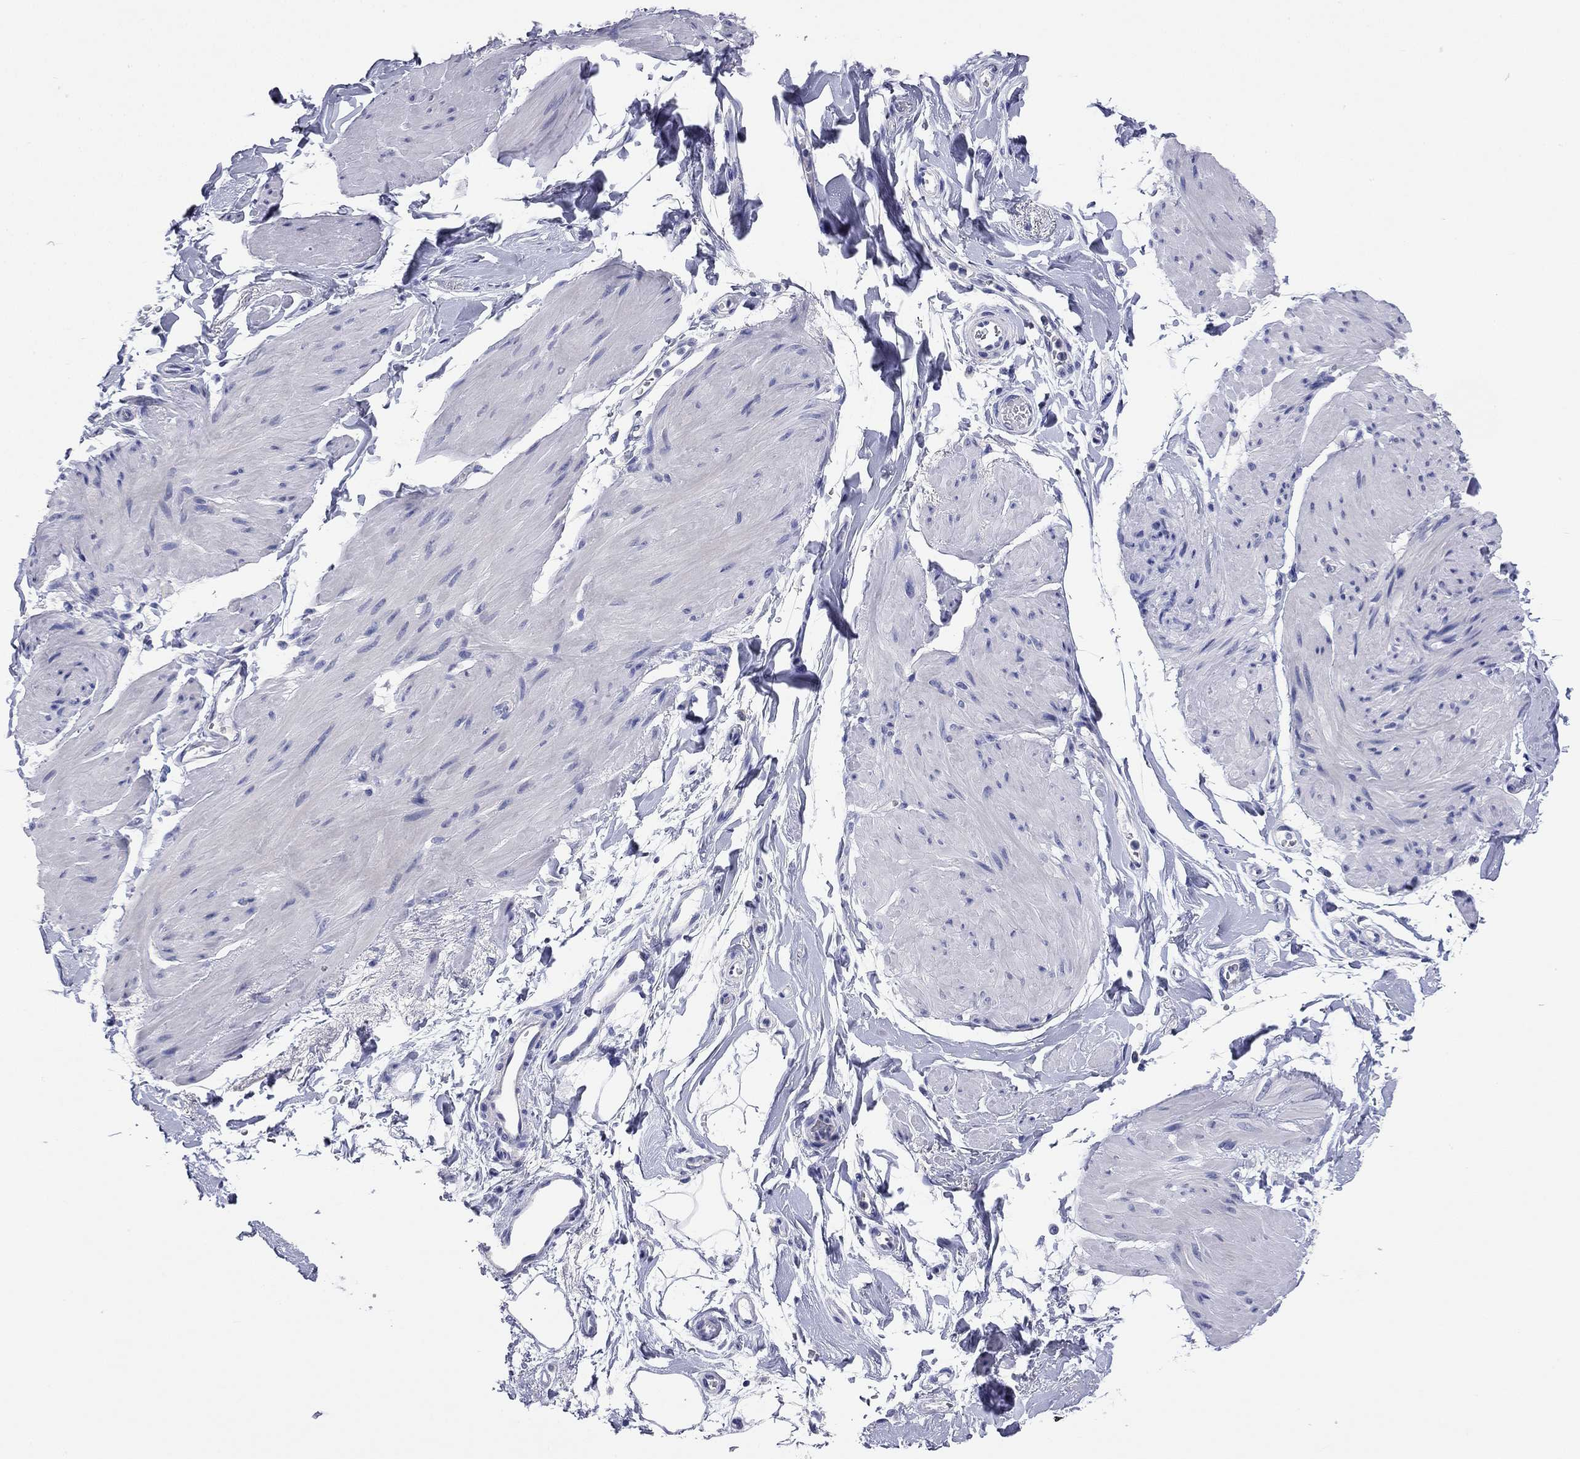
{"staining": {"intensity": "negative", "quantity": "none", "location": "none"}, "tissue": "smooth muscle", "cell_type": "Smooth muscle cells", "image_type": "normal", "snomed": [{"axis": "morphology", "description": "Normal tissue, NOS"}, {"axis": "topography", "description": "Adipose tissue"}, {"axis": "topography", "description": "Smooth muscle"}, {"axis": "topography", "description": "Peripheral nerve tissue"}], "caption": "Smooth muscle cells show no significant protein staining in unremarkable smooth muscle. (Stains: DAB IHC with hematoxylin counter stain, Microscopy: brightfield microscopy at high magnification).", "gene": "ENSG00000269035", "patient": {"sex": "male", "age": 83}}